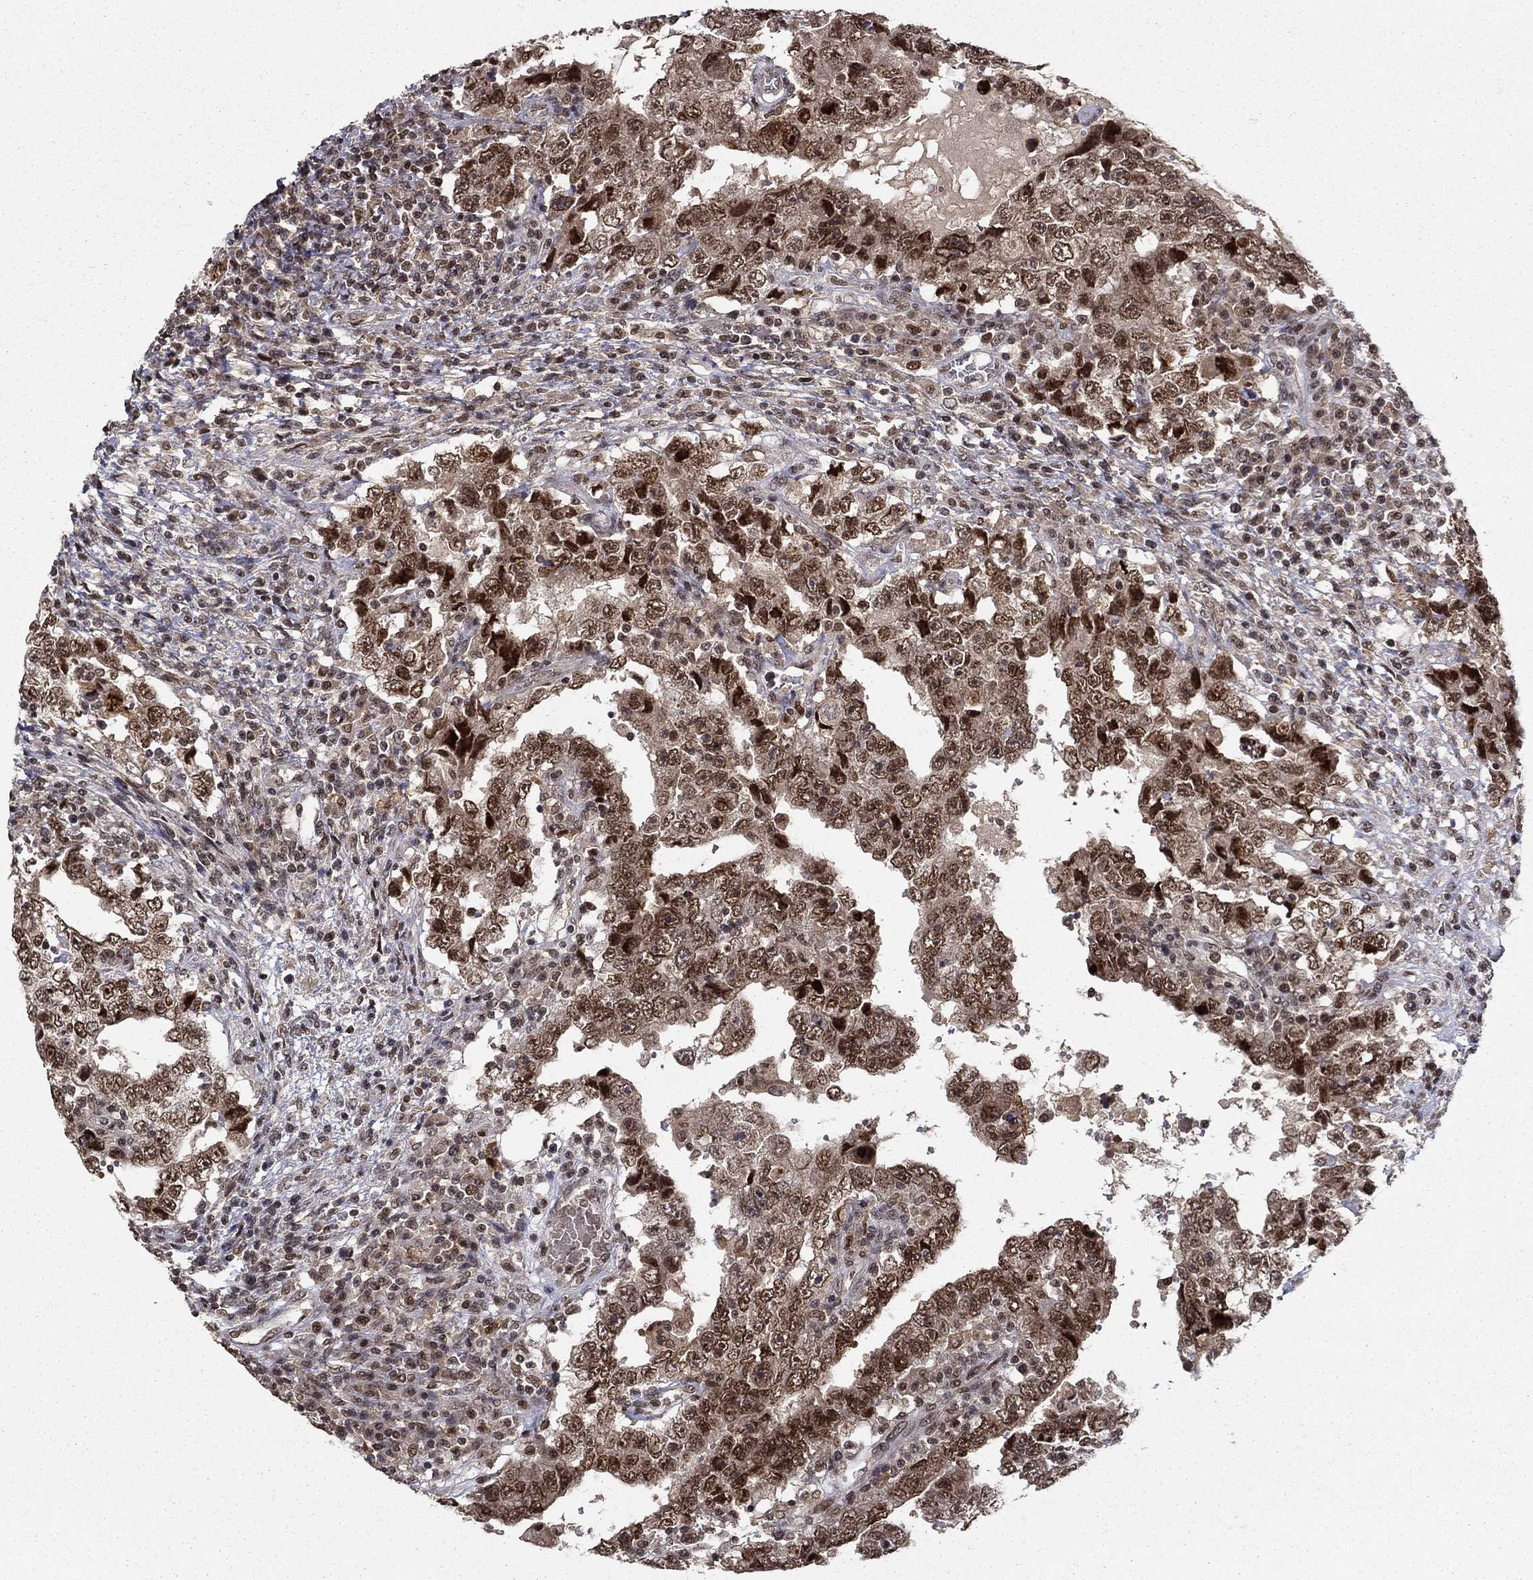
{"staining": {"intensity": "strong", "quantity": "25%-75%", "location": "nuclear"}, "tissue": "testis cancer", "cell_type": "Tumor cells", "image_type": "cancer", "snomed": [{"axis": "morphology", "description": "Carcinoma, Embryonal, NOS"}, {"axis": "topography", "description": "Testis"}], "caption": "This is a histology image of immunohistochemistry (IHC) staining of testis embryonal carcinoma, which shows strong expression in the nuclear of tumor cells.", "gene": "CDCA7L", "patient": {"sex": "male", "age": 26}}